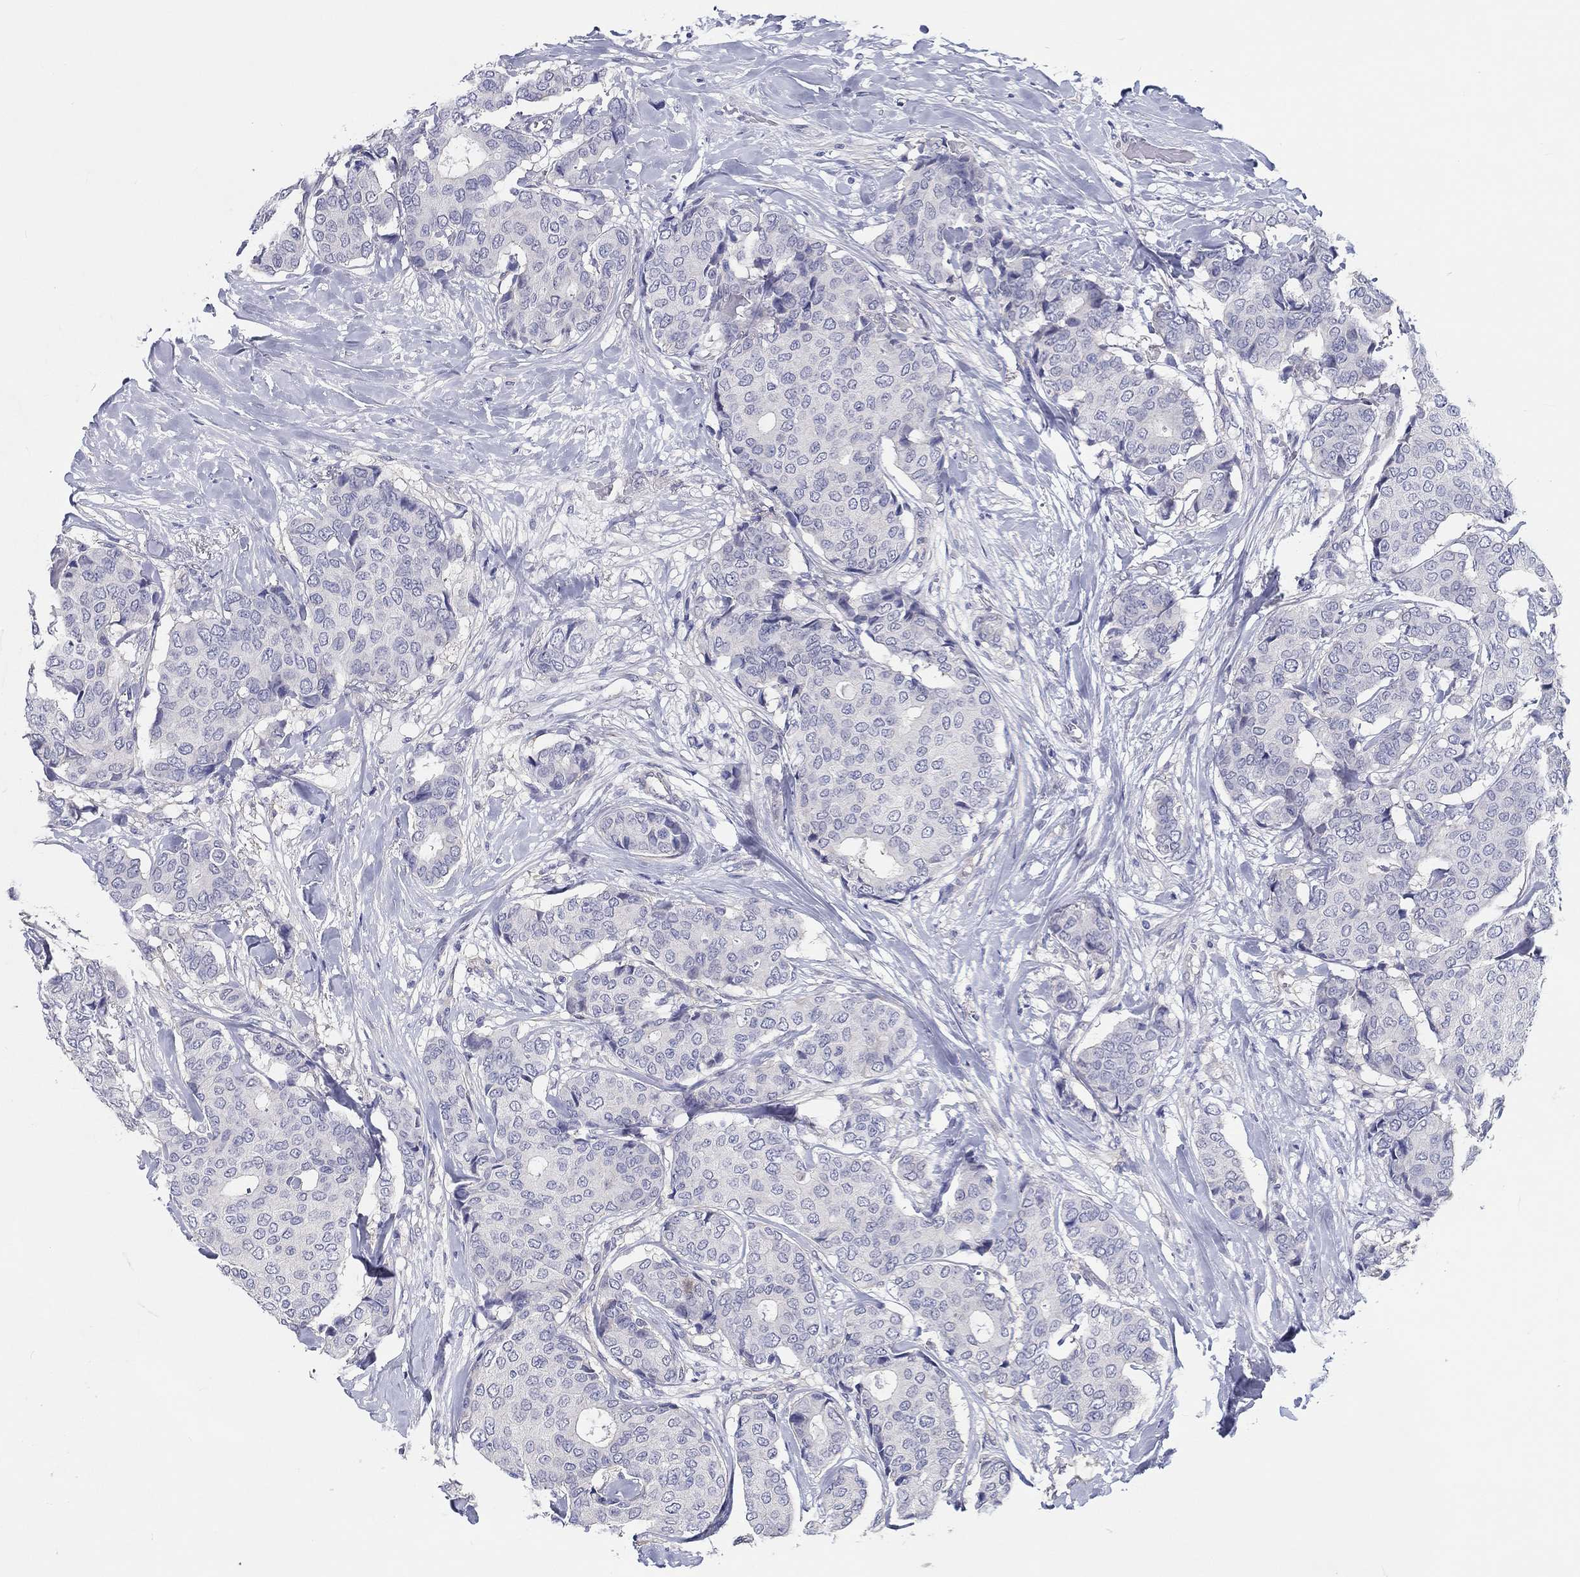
{"staining": {"intensity": "negative", "quantity": "none", "location": "none"}, "tissue": "breast cancer", "cell_type": "Tumor cells", "image_type": "cancer", "snomed": [{"axis": "morphology", "description": "Duct carcinoma"}, {"axis": "topography", "description": "Breast"}], "caption": "Micrograph shows no significant protein staining in tumor cells of breast cancer (intraductal carcinoma).", "gene": "CRYGD", "patient": {"sex": "female", "age": 75}}